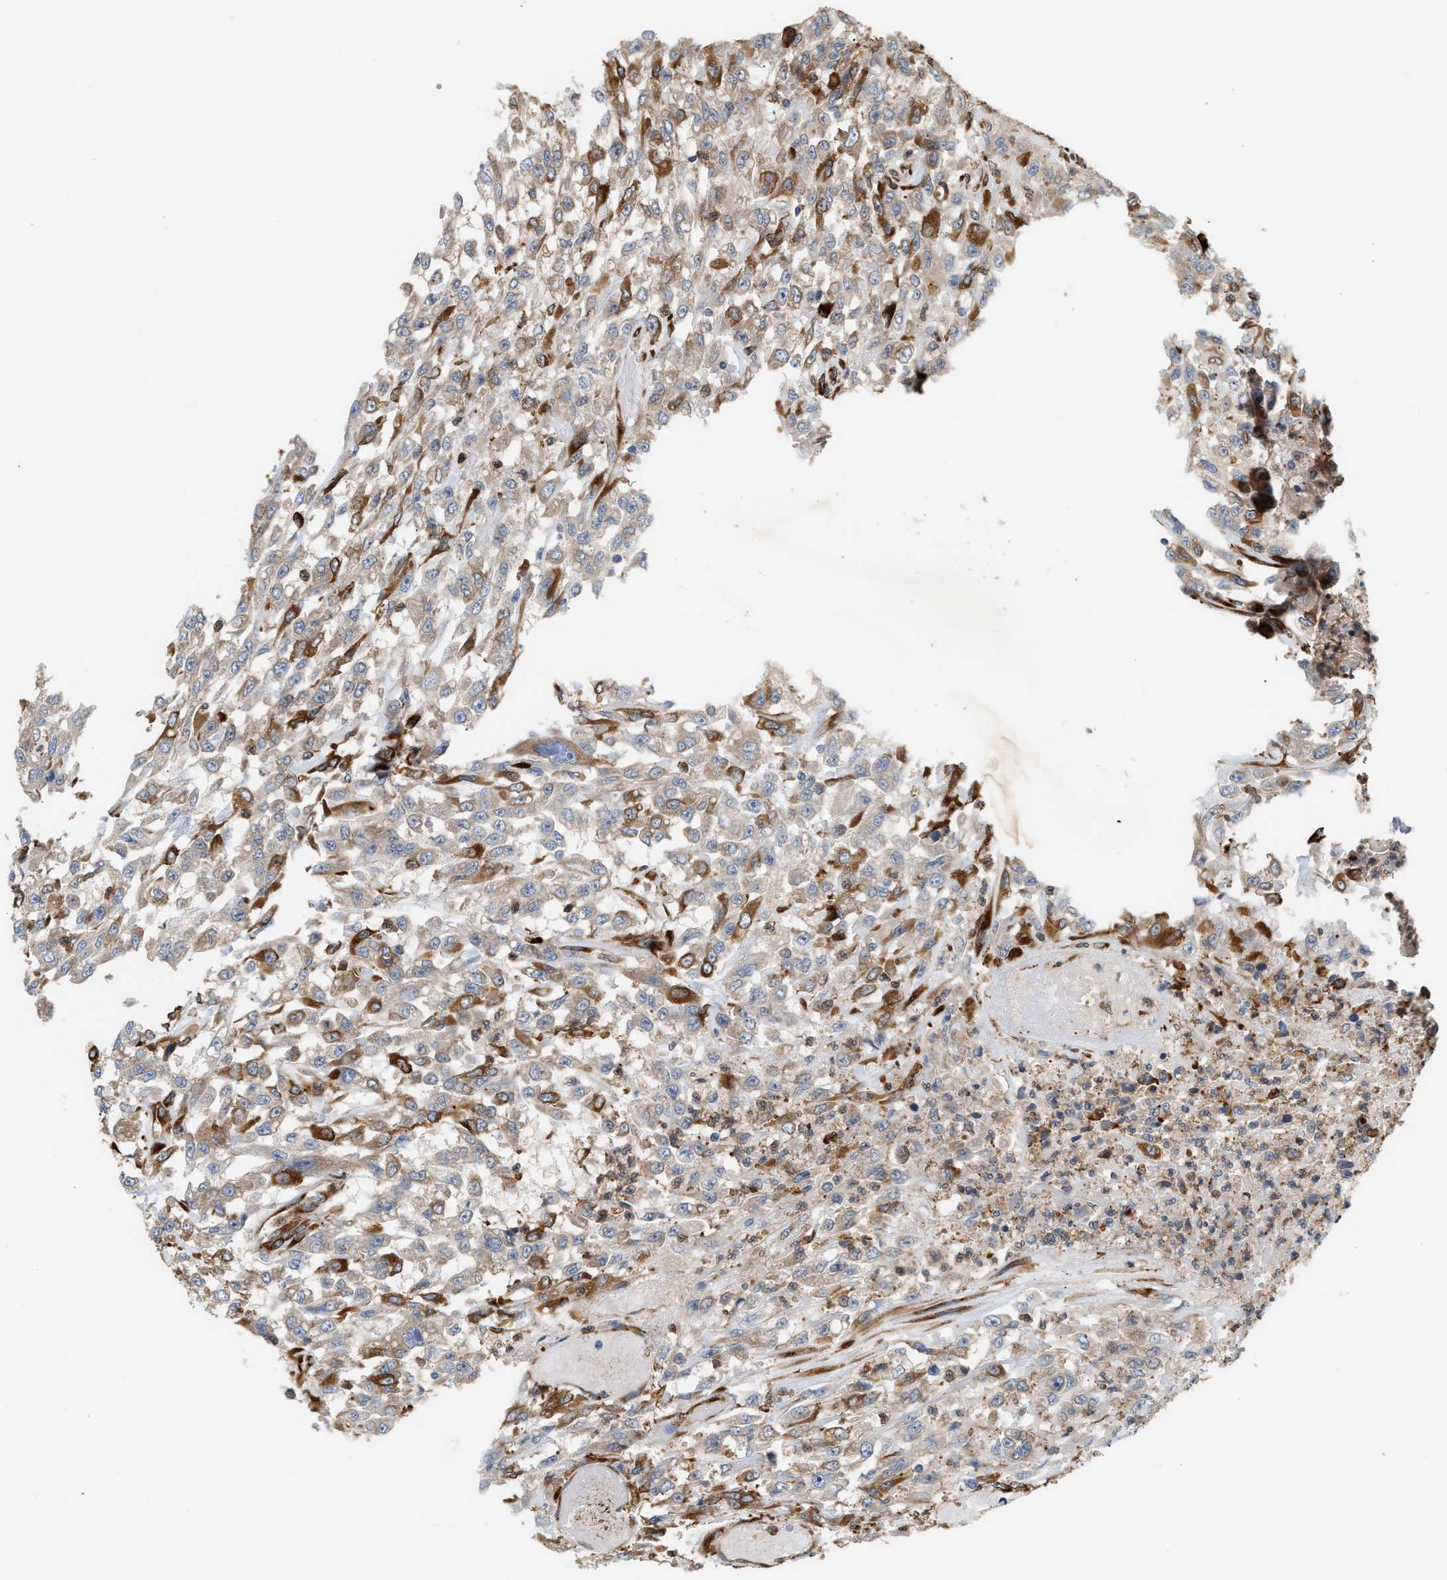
{"staining": {"intensity": "moderate", "quantity": "25%-75%", "location": "cytoplasmic/membranous"}, "tissue": "urothelial cancer", "cell_type": "Tumor cells", "image_type": "cancer", "snomed": [{"axis": "morphology", "description": "Urothelial carcinoma, High grade"}, {"axis": "topography", "description": "Urinary bladder"}], "caption": "Urothelial carcinoma (high-grade) stained with DAB immunohistochemistry (IHC) displays medium levels of moderate cytoplasmic/membranous positivity in approximately 25%-75% of tumor cells. (IHC, brightfield microscopy, high magnification).", "gene": "PLCD1", "patient": {"sex": "male", "age": 46}}